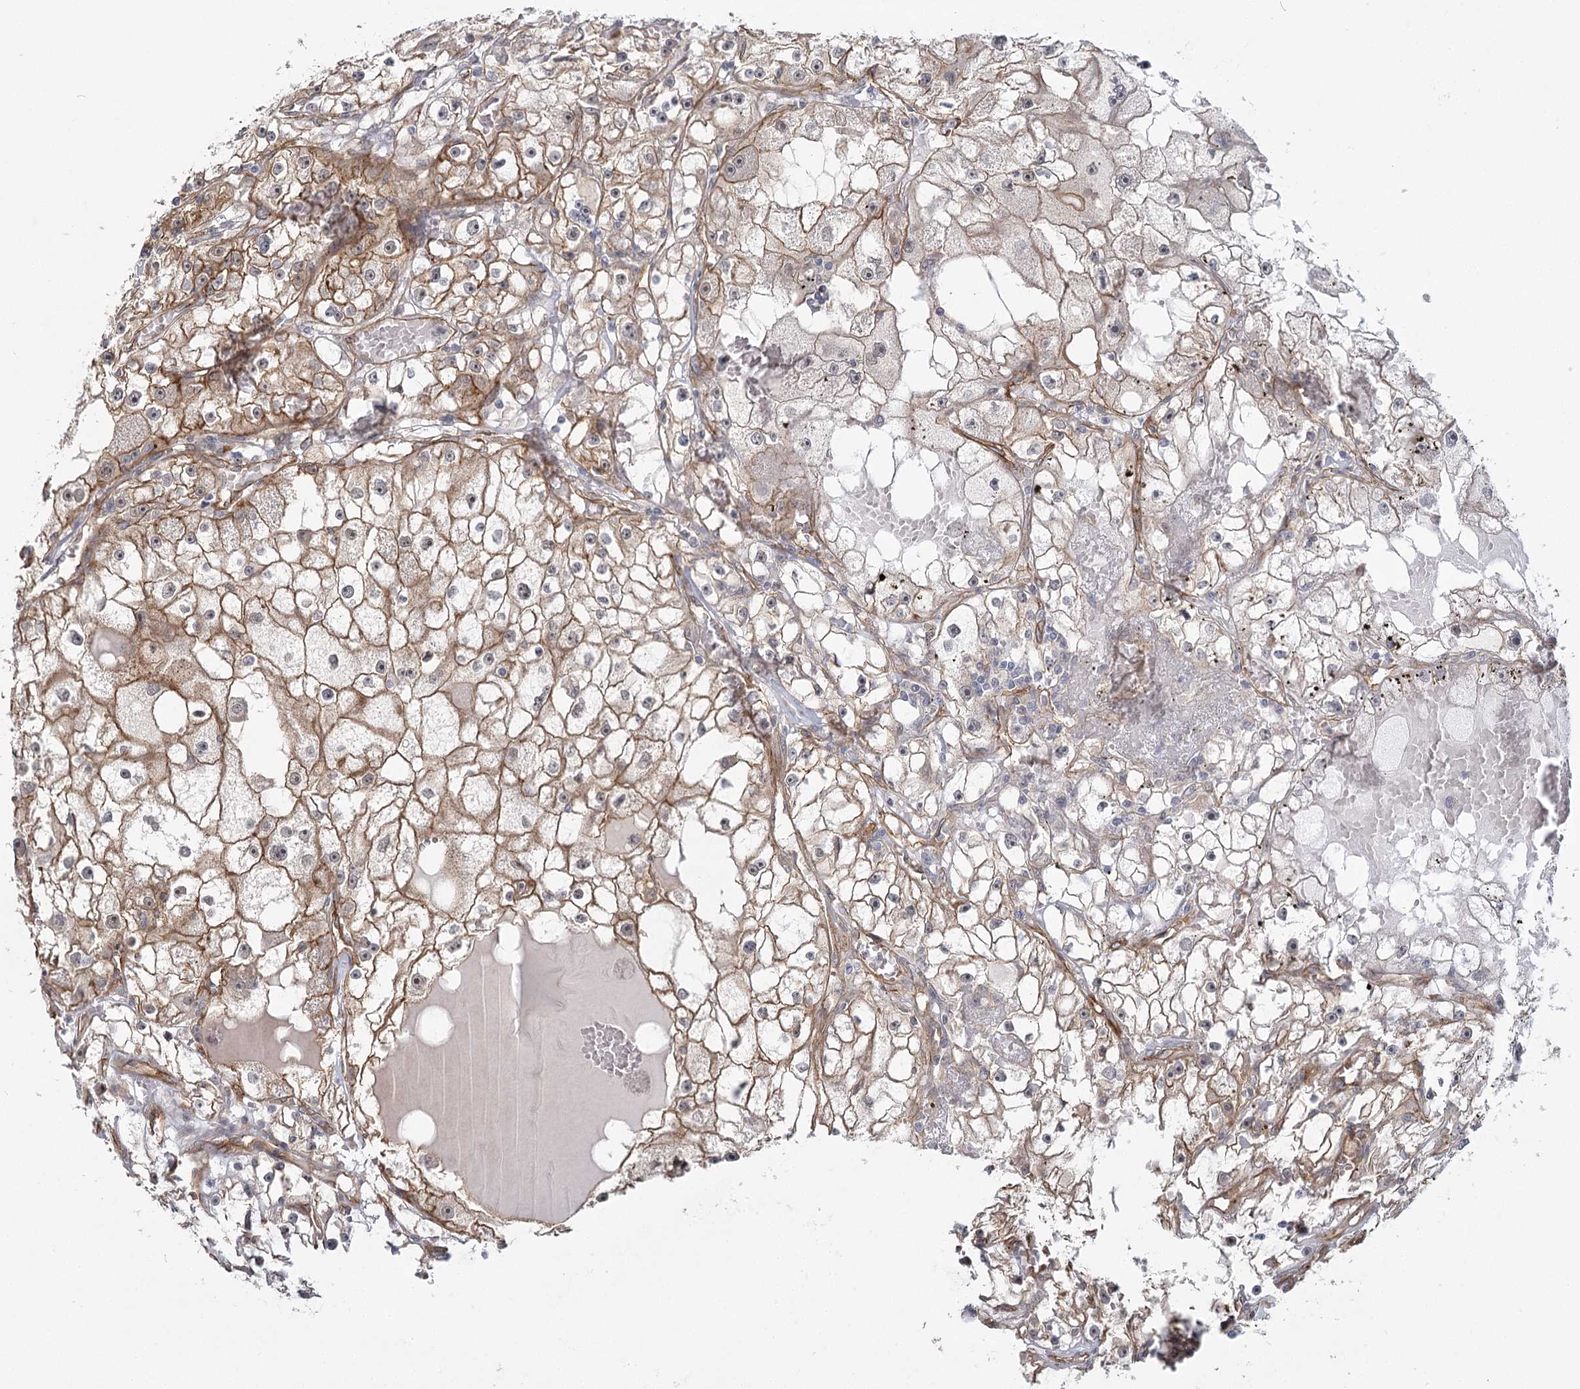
{"staining": {"intensity": "moderate", "quantity": ">75%", "location": "cytoplasmic/membranous"}, "tissue": "renal cancer", "cell_type": "Tumor cells", "image_type": "cancer", "snomed": [{"axis": "morphology", "description": "Adenocarcinoma, NOS"}, {"axis": "topography", "description": "Kidney"}], "caption": "The immunohistochemical stain labels moderate cytoplasmic/membranous expression in tumor cells of adenocarcinoma (renal) tissue.", "gene": "RPP14", "patient": {"sex": "male", "age": 56}}